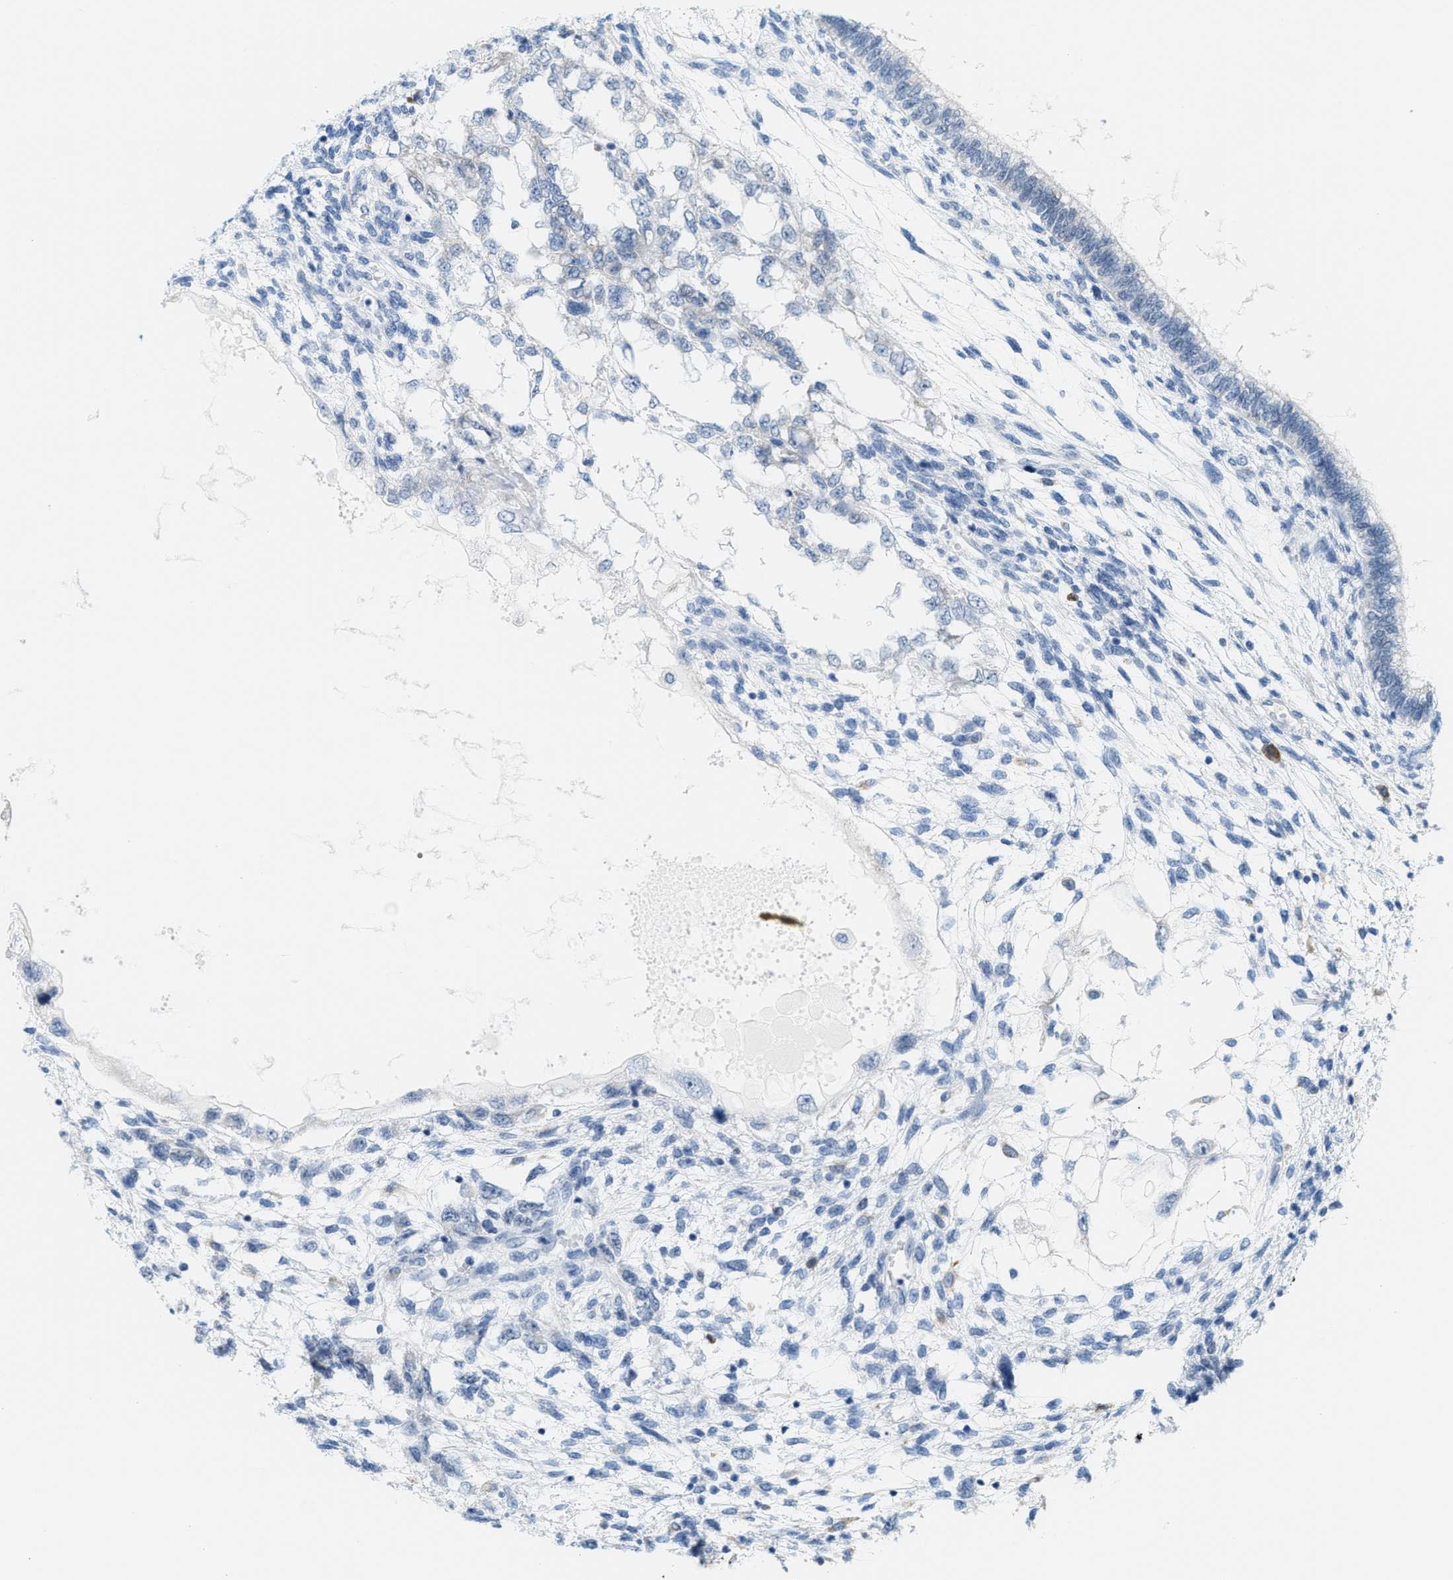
{"staining": {"intensity": "negative", "quantity": "none", "location": "none"}, "tissue": "testis cancer", "cell_type": "Tumor cells", "image_type": "cancer", "snomed": [{"axis": "morphology", "description": "Seminoma, NOS"}, {"axis": "topography", "description": "Testis"}], "caption": "Testis cancer (seminoma) was stained to show a protein in brown. There is no significant positivity in tumor cells.", "gene": "KIFC3", "patient": {"sex": "male", "age": 28}}